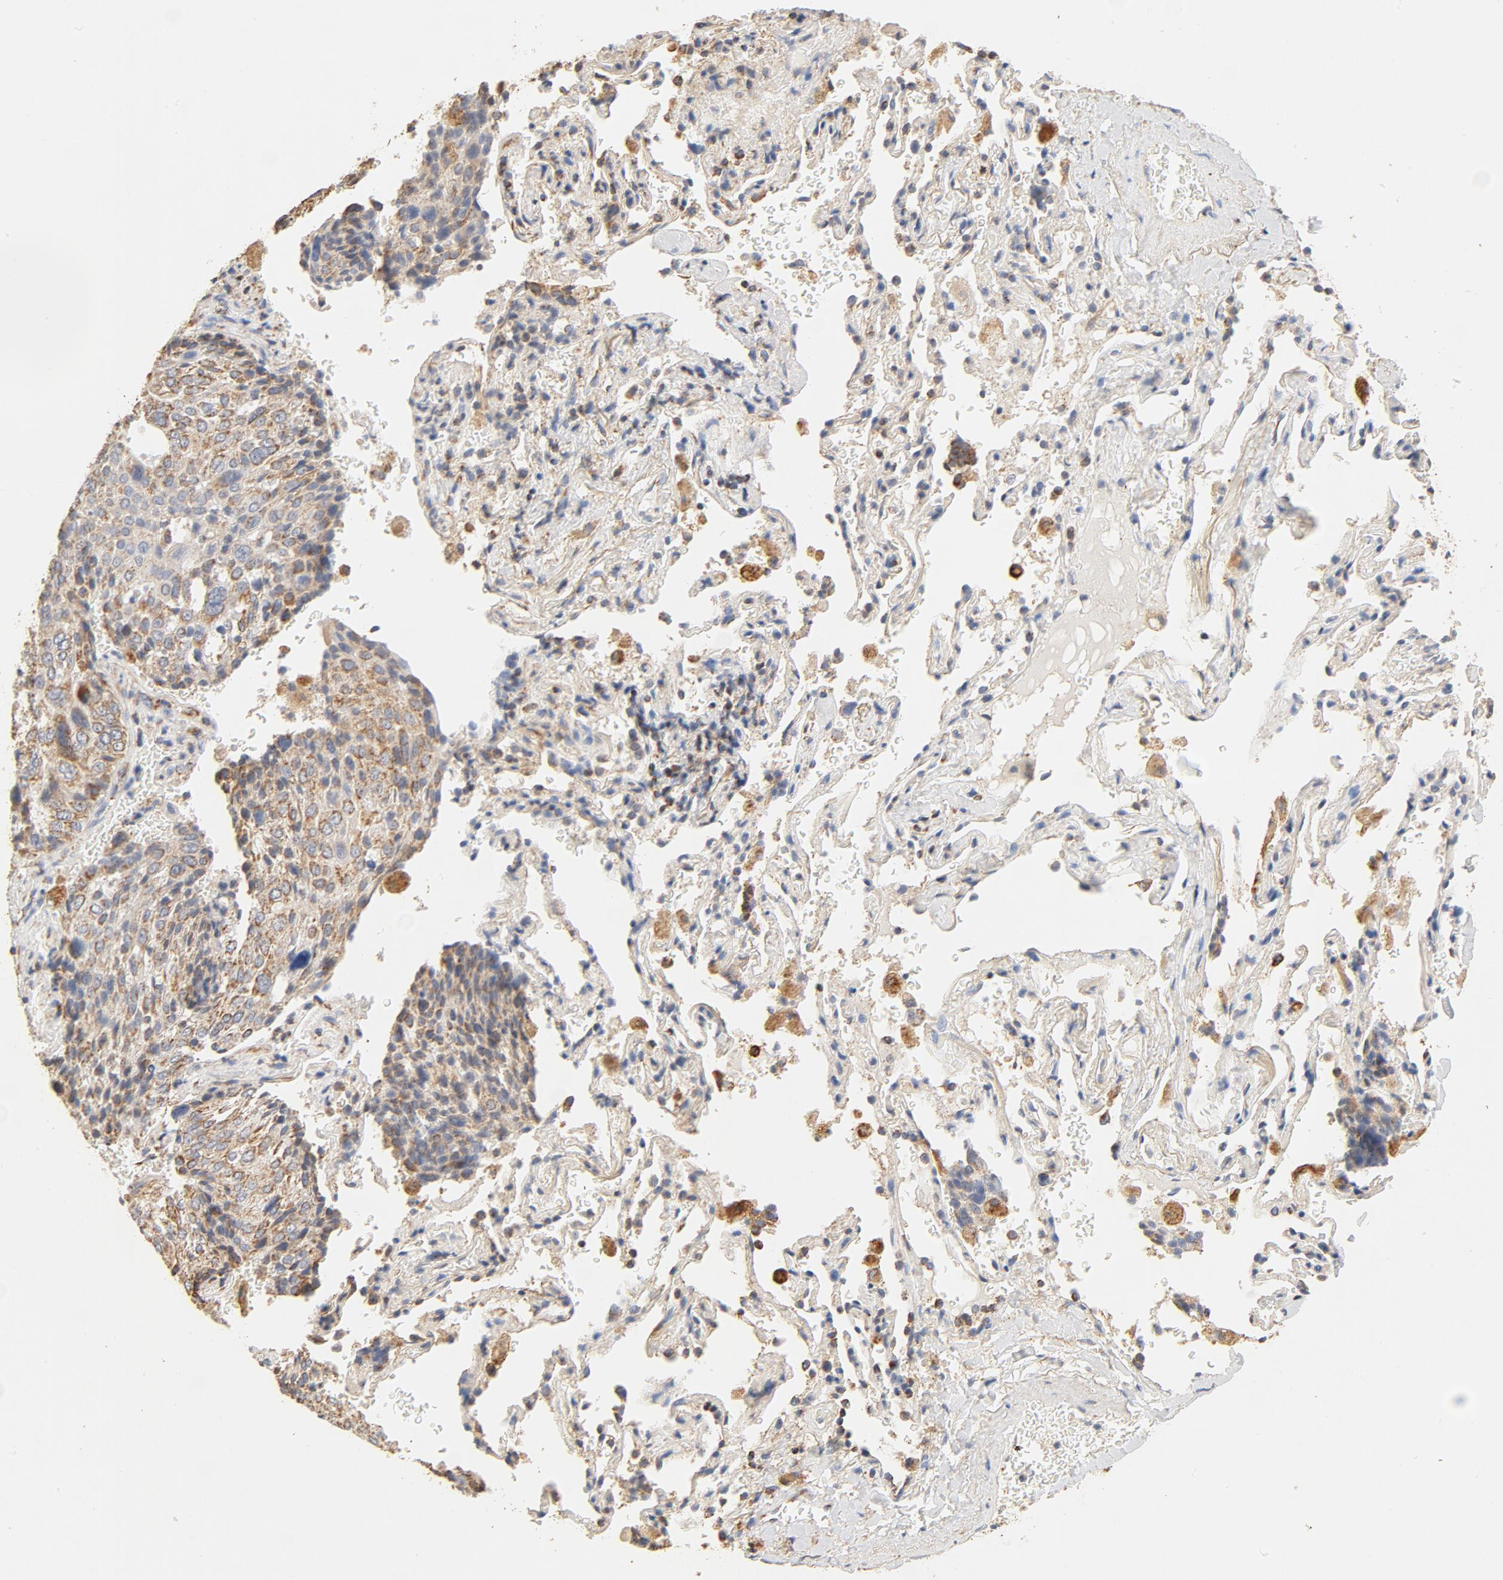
{"staining": {"intensity": "moderate", "quantity": ">75%", "location": "cytoplasmic/membranous"}, "tissue": "lung cancer", "cell_type": "Tumor cells", "image_type": "cancer", "snomed": [{"axis": "morphology", "description": "Squamous cell carcinoma, NOS"}, {"axis": "topography", "description": "Lung"}], "caption": "A micrograph showing moderate cytoplasmic/membranous expression in about >75% of tumor cells in squamous cell carcinoma (lung), as visualized by brown immunohistochemical staining.", "gene": "COX4I1", "patient": {"sex": "male", "age": 54}}